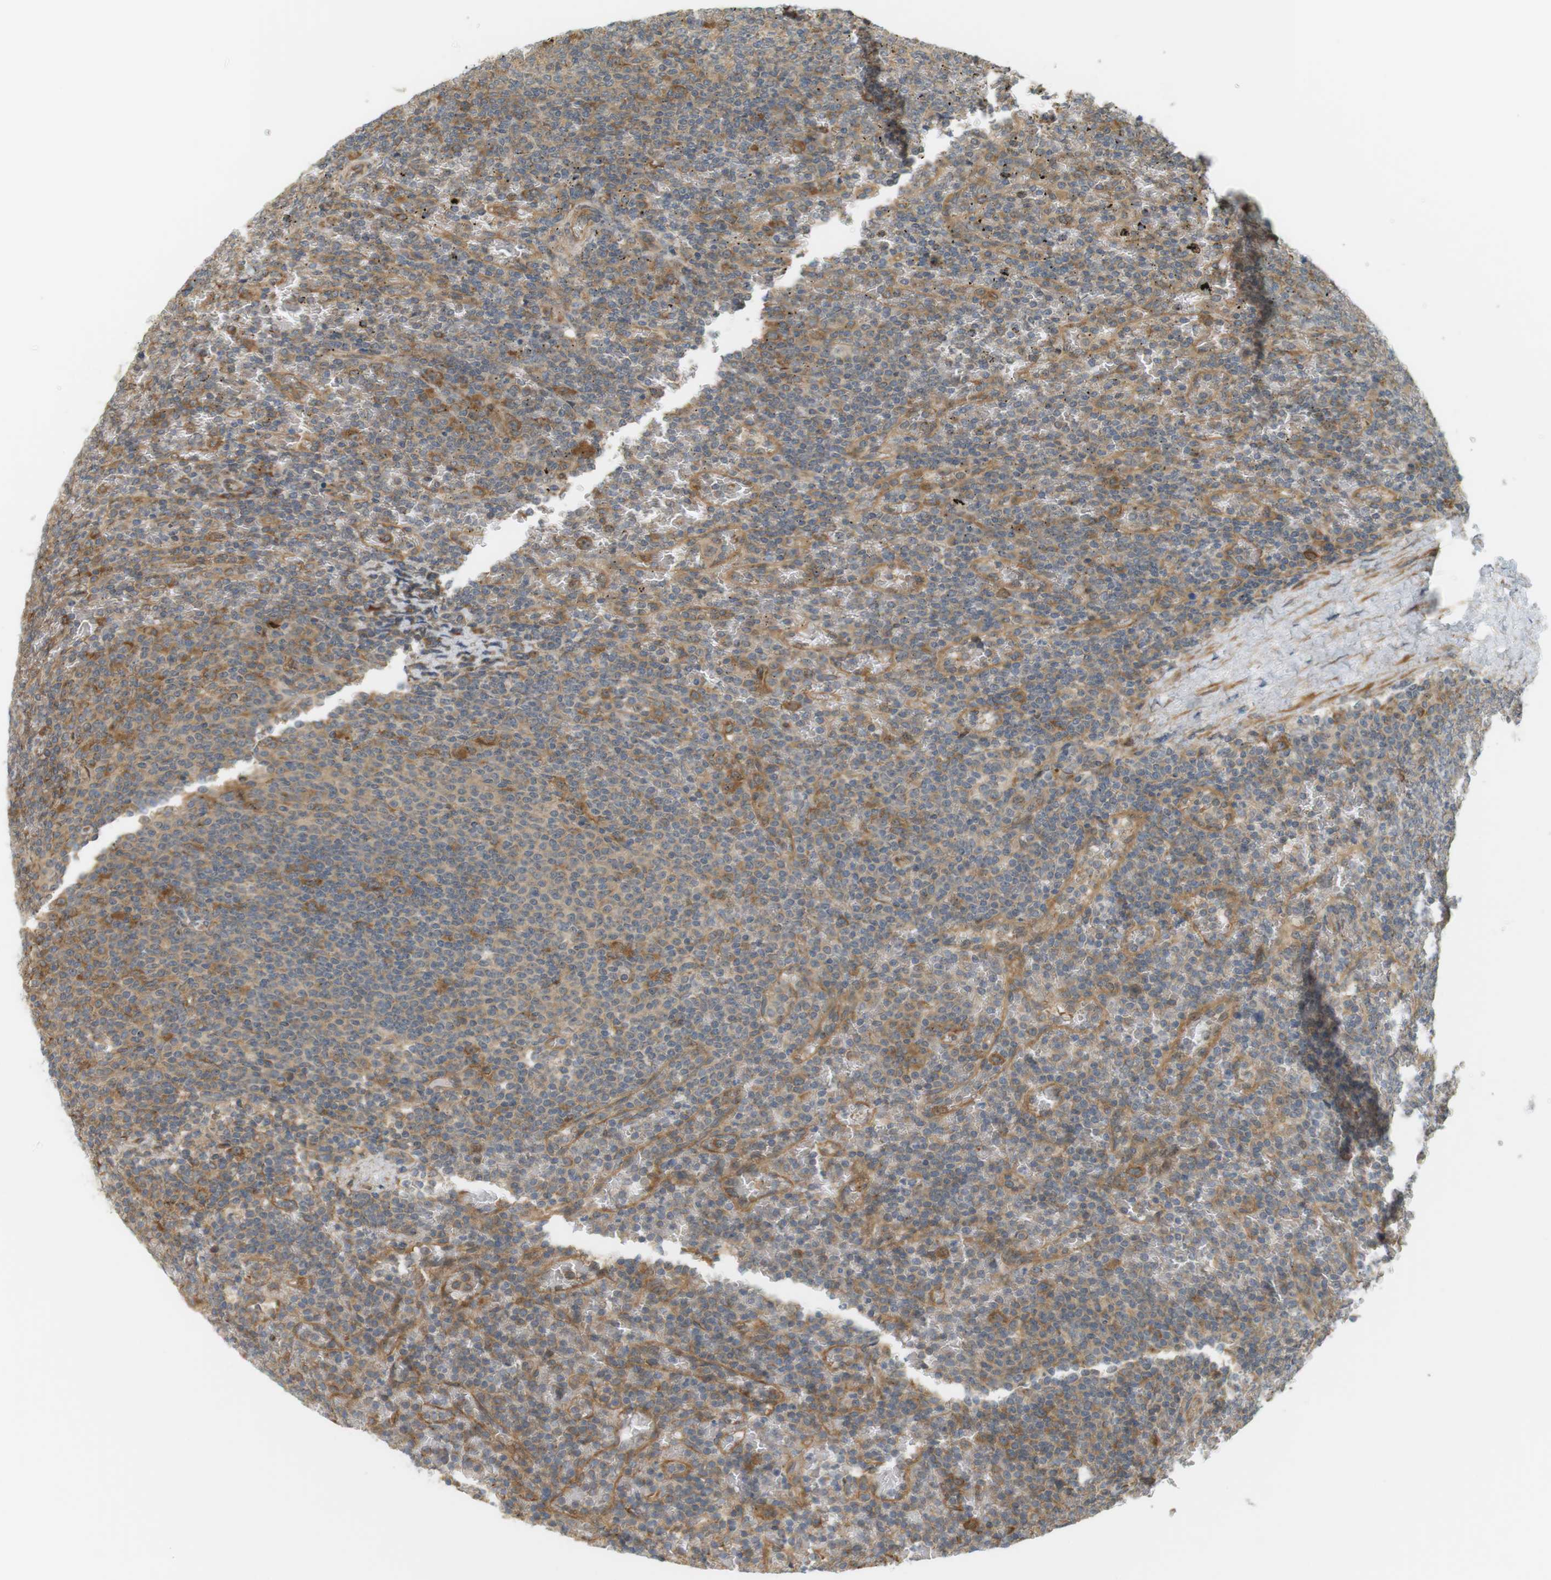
{"staining": {"intensity": "moderate", "quantity": "25%-75%", "location": "cytoplasmic/membranous,nuclear"}, "tissue": "lymphoma", "cell_type": "Tumor cells", "image_type": "cancer", "snomed": [{"axis": "morphology", "description": "Malignant lymphoma, non-Hodgkin's type, Low grade"}, {"axis": "topography", "description": "Spleen"}], "caption": "Approximately 25%-75% of tumor cells in human lymphoma exhibit moderate cytoplasmic/membranous and nuclear protein staining as visualized by brown immunohistochemical staining.", "gene": "PA2G4", "patient": {"sex": "female", "age": 77}}